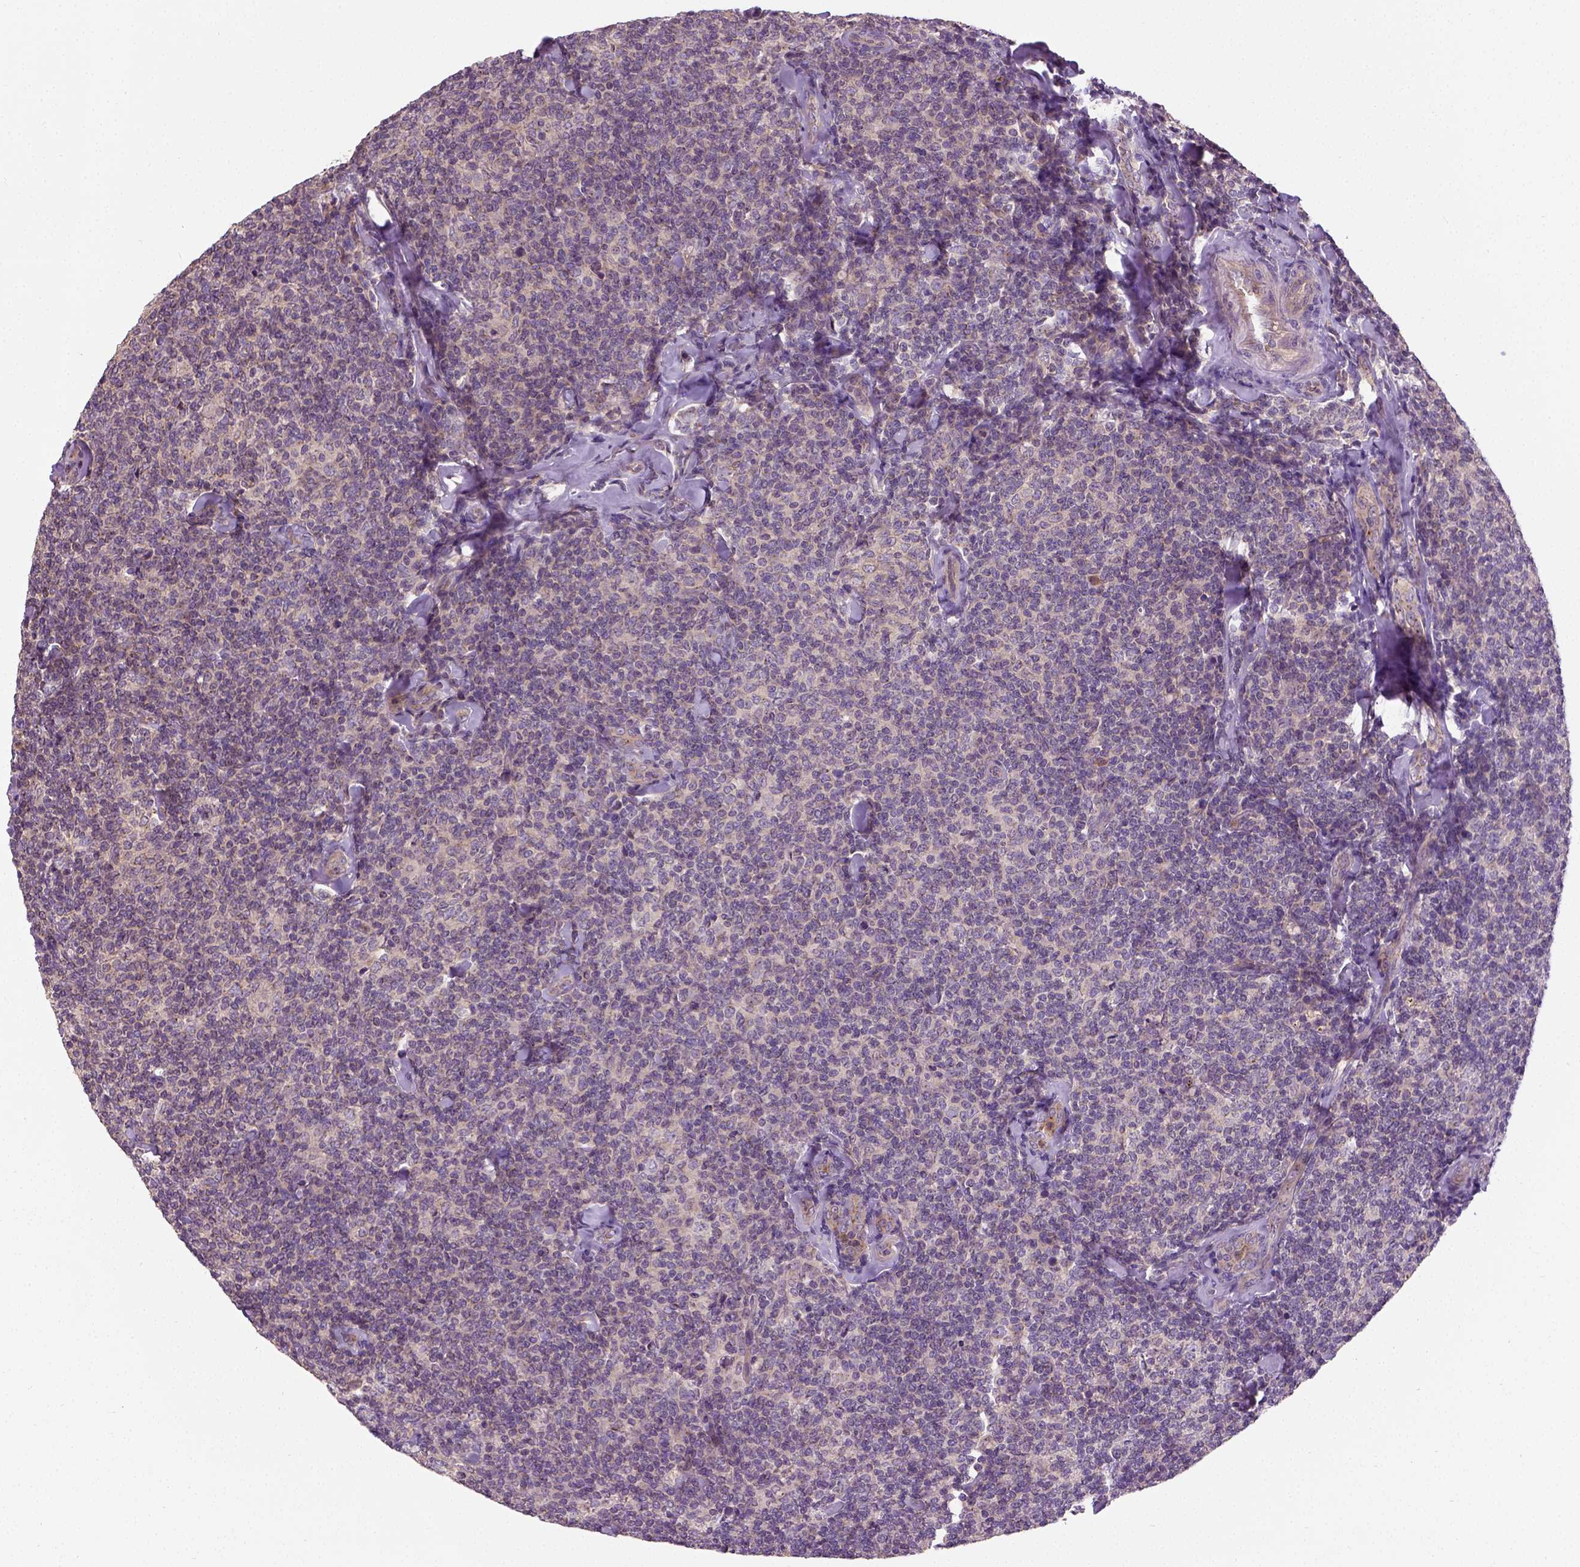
{"staining": {"intensity": "weak", "quantity": "25%-75%", "location": "cytoplasmic/membranous"}, "tissue": "lymphoma", "cell_type": "Tumor cells", "image_type": "cancer", "snomed": [{"axis": "morphology", "description": "Malignant lymphoma, non-Hodgkin's type, Low grade"}, {"axis": "topography", "description": "Lymph node"}], "caption": "A brown stain shows weak cytoplasmic/membranous staining of a protein in human malignant lymphoma, non-Hodgkin's type (low-grade) tumor cells. (brown staining indicates protein expression, while blue staining denotes nuclei).", "gene": "CRACR2A", "patient": {"sex": "female", "age": 56}}